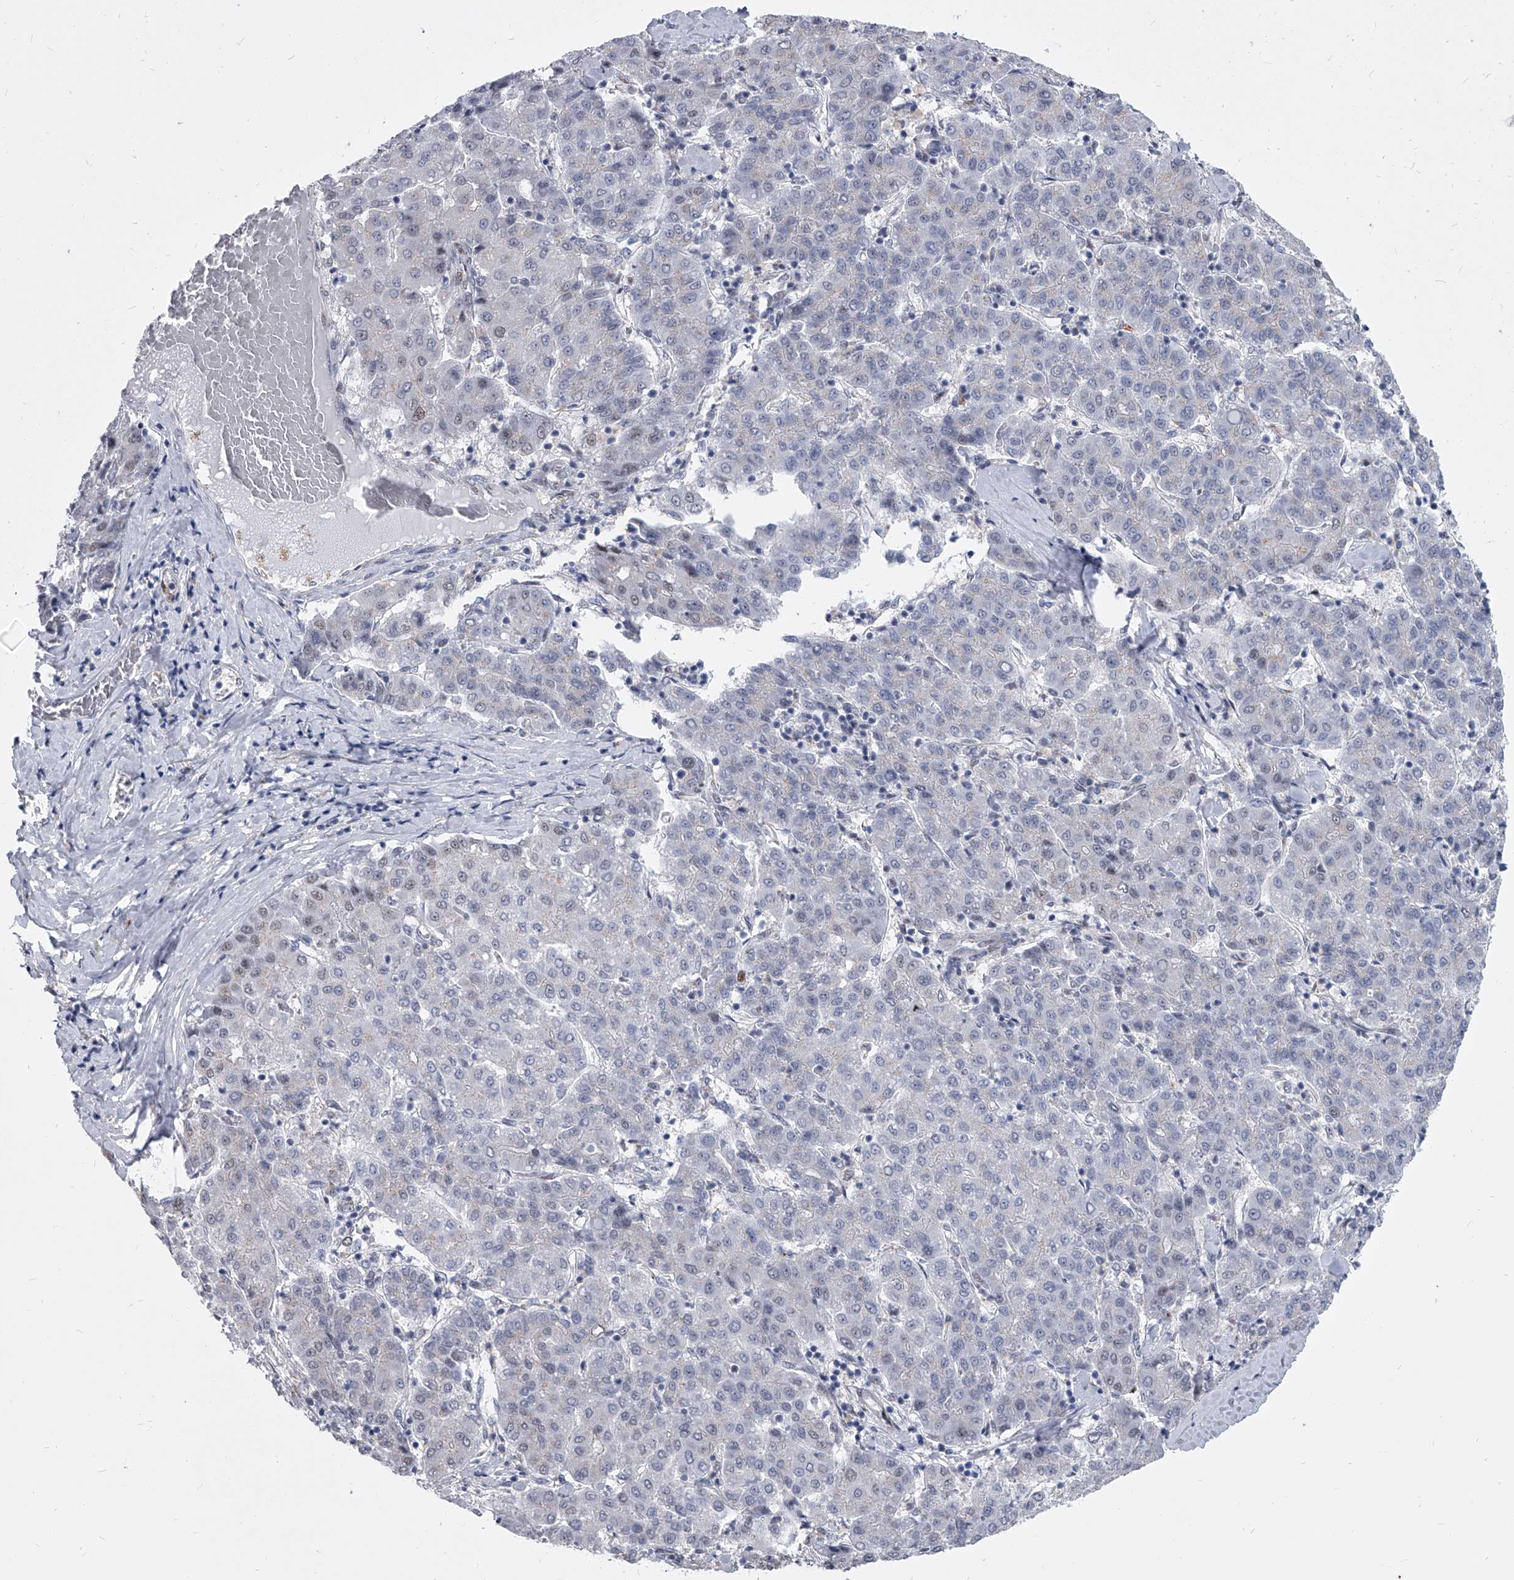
{"staining": {"intensity": "negative", "quantity": "none", "location": "none"}, "tissue": "liver cancer", "cell_type": "Tumor cells", "image_type": "cancer", "snomed": [{"axis": "morphology", "description": "Carcinoma, Hepatocellular, NOS"}, {"axis": "topography", "description": "Liver"}], "caption": "Tumor cells are negative for protein expression in human liver cancer.", "gene": "EVA1C", "patient": {"sex": "male", "age": 65}}